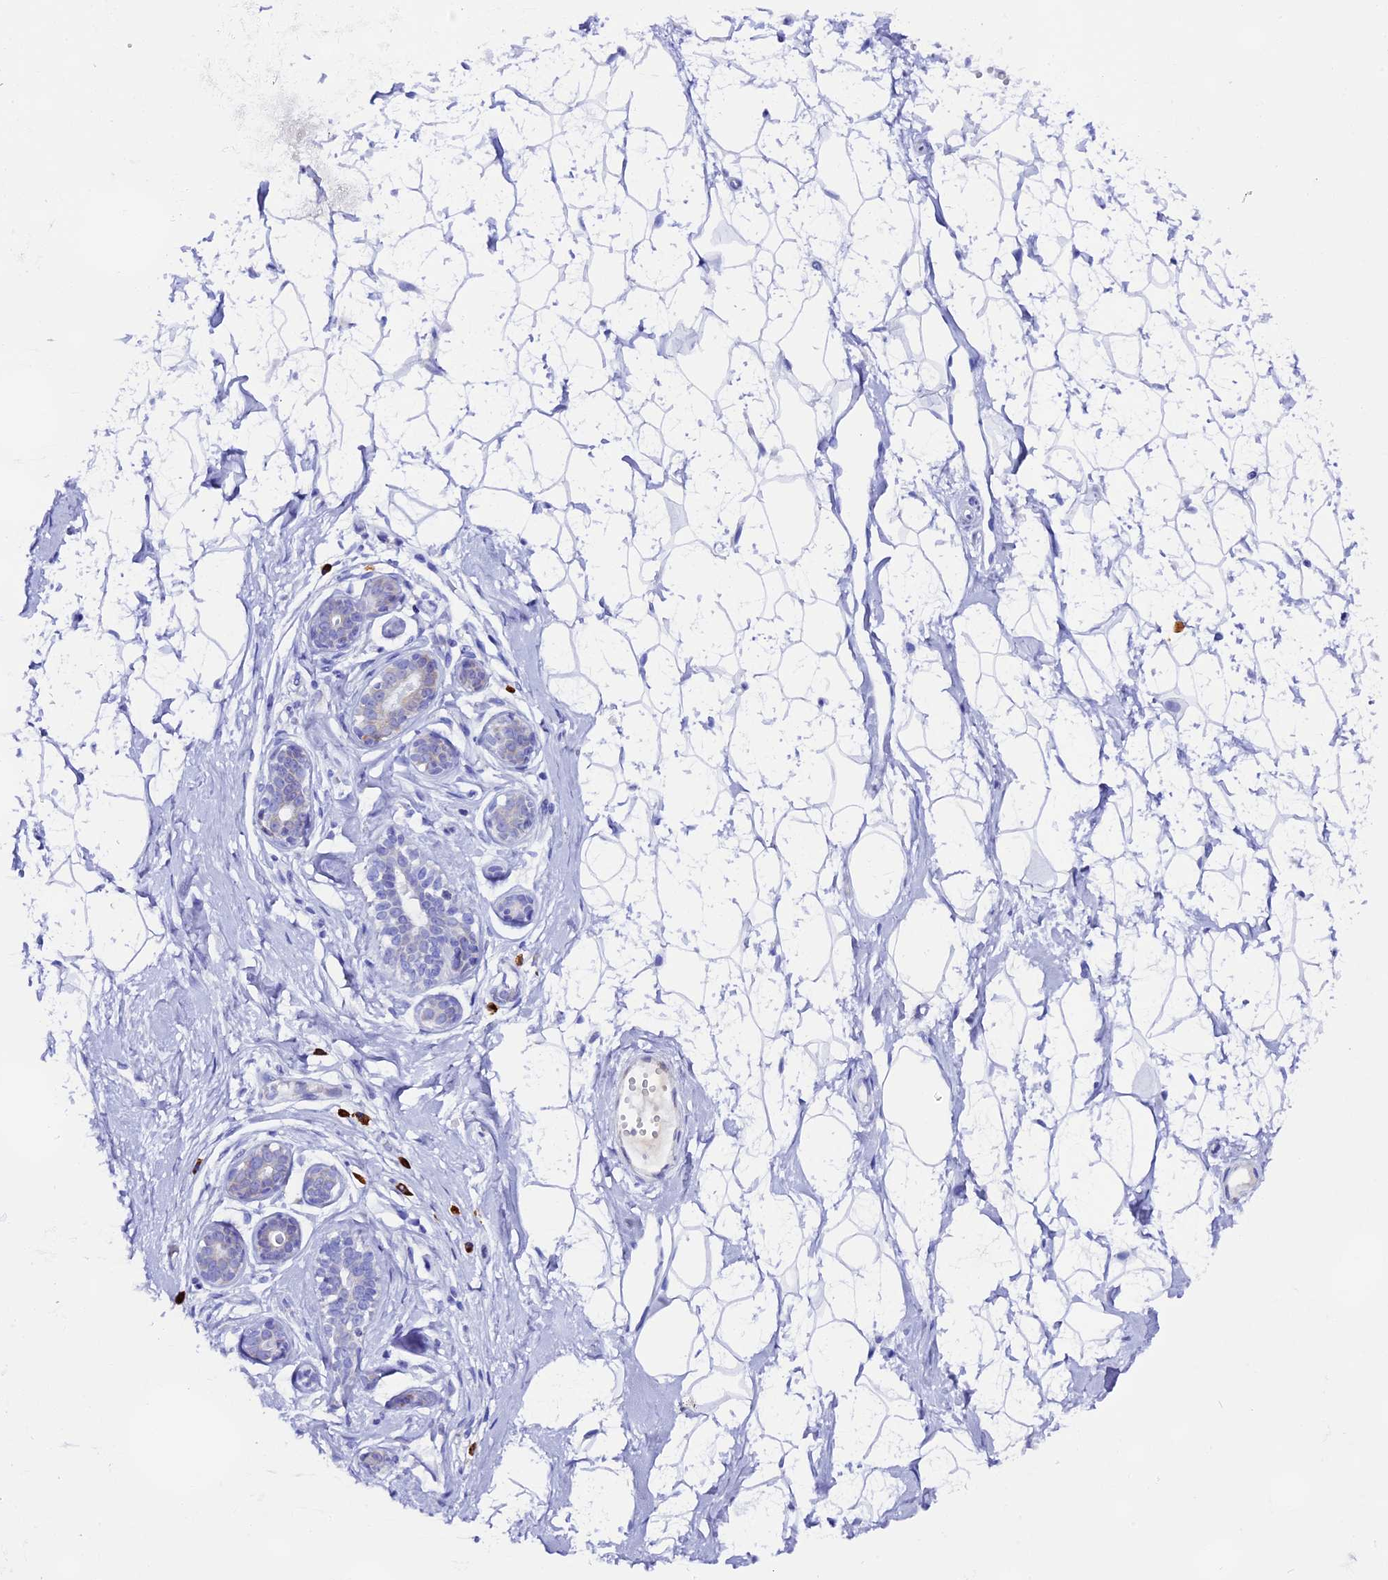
{"staining": {"intensity": "negative", "quantity": "none", "location": "none"}, "tissue": "breast", "cell_type": "Adipocytes", "image_type": "normal", "snomed": [{"axis": "morphology", "description": "Normal tissue, NOS"}, {"axis": "morphology", "description": "Adenoma, NOS"}, {"axis": "topography", "description": "Breast"}], "caption": "Human breast stained for a protein using immunohistochemistry (IHC) exhibits no positivity in adipocytes.", "gene": "FKBP11", "patient": {"sex": "female", "age": 23}}